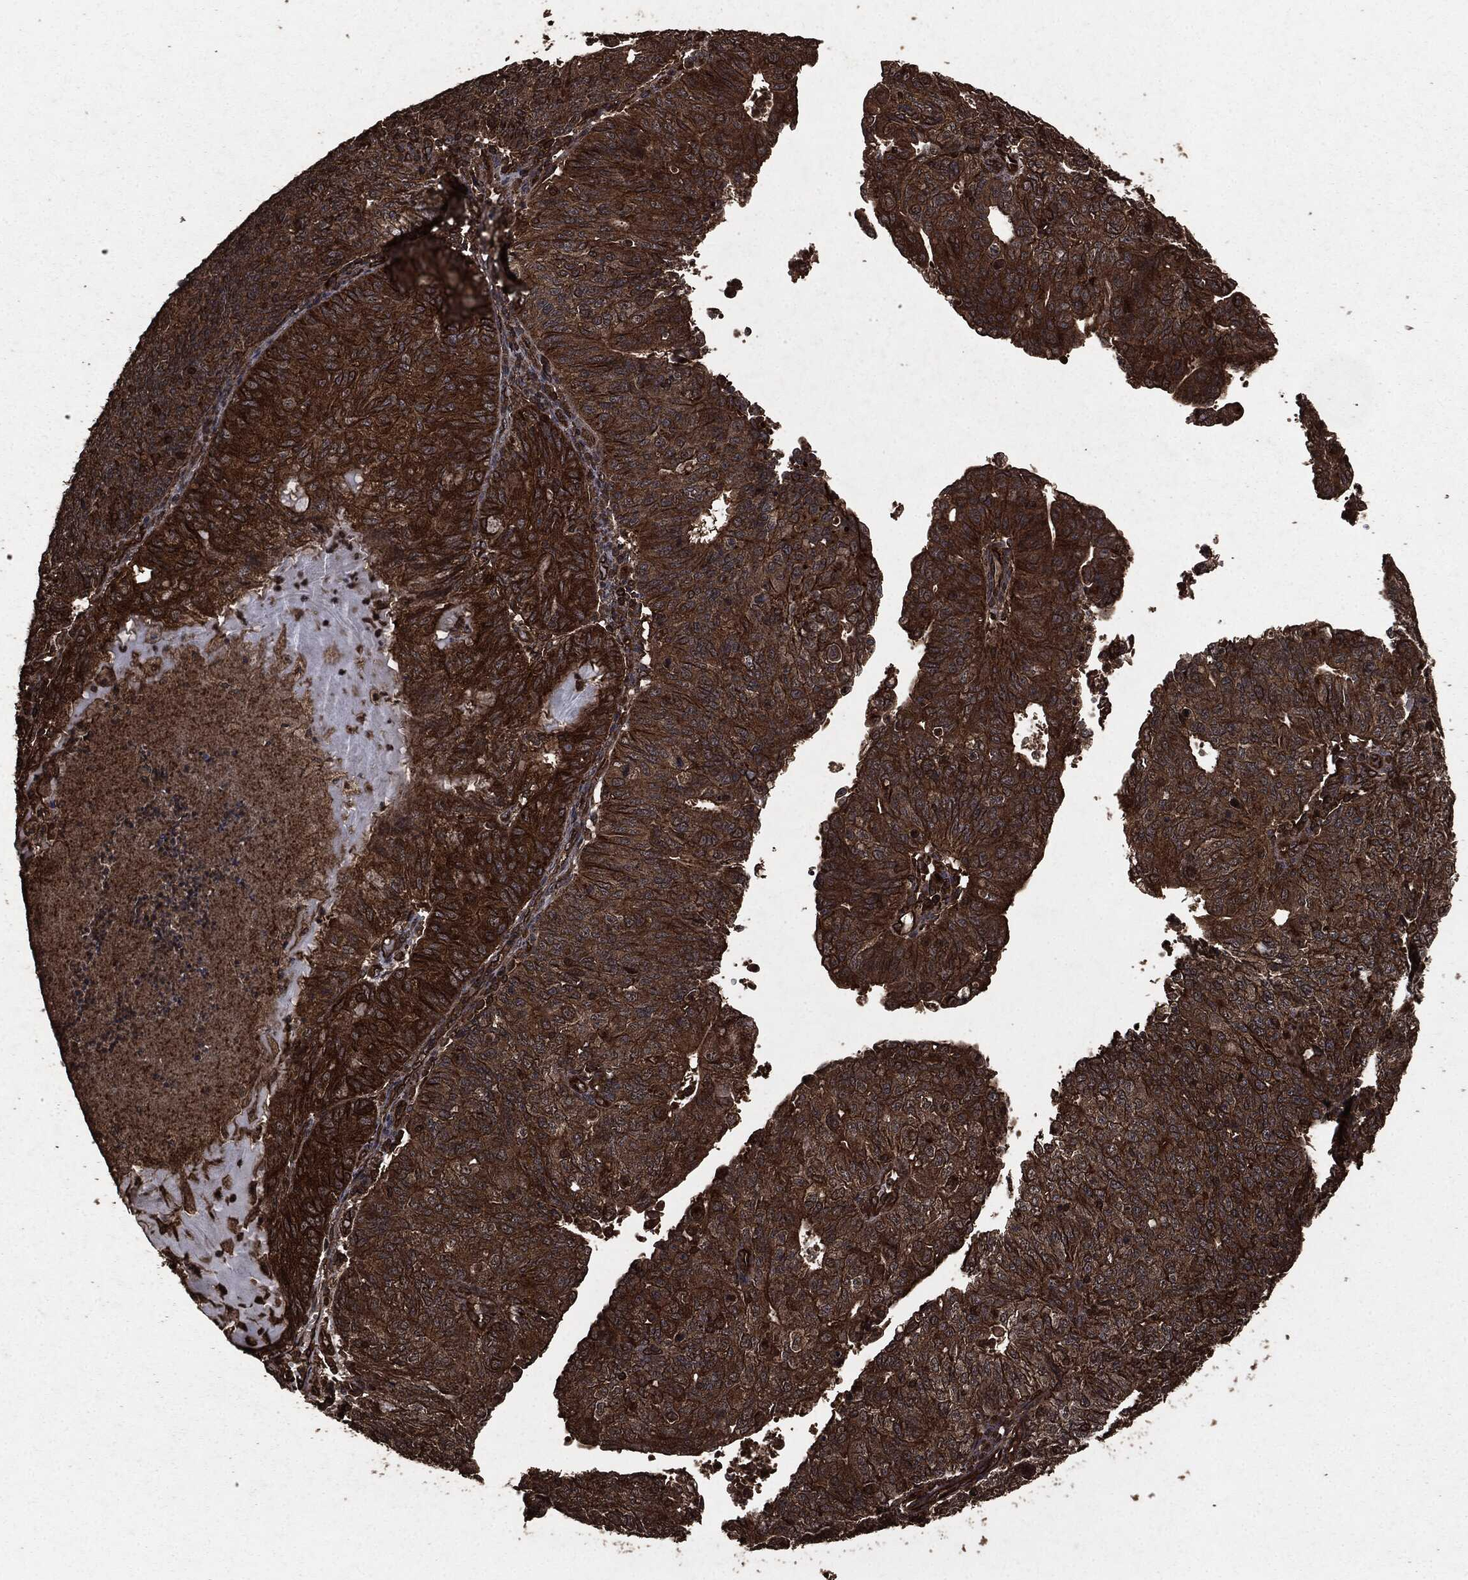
{"staining": {"intensity": "strong", "quantity": ">75%", "location": "cytoplasmic/membranous"}, "tissue": "endometrial cancer", "cell_type": "Tumor cells", "image_type": "cancer", "snomed": [{"axis": "morphology", "description": "Adenocarcinoma, NOS"}, {"axis": "topography", "description": "Endometrium"}], "caption": "IHC of human adenocarcinoma (endometrial) shows high levels of strong cytoplasmic/membranous expression in about >75% of tumor cells. (brown staining indicates protein expression, while blue staining denotes nuclei).", "gene": "HRAS", "patient": {"sex": "female", "age": 82}}